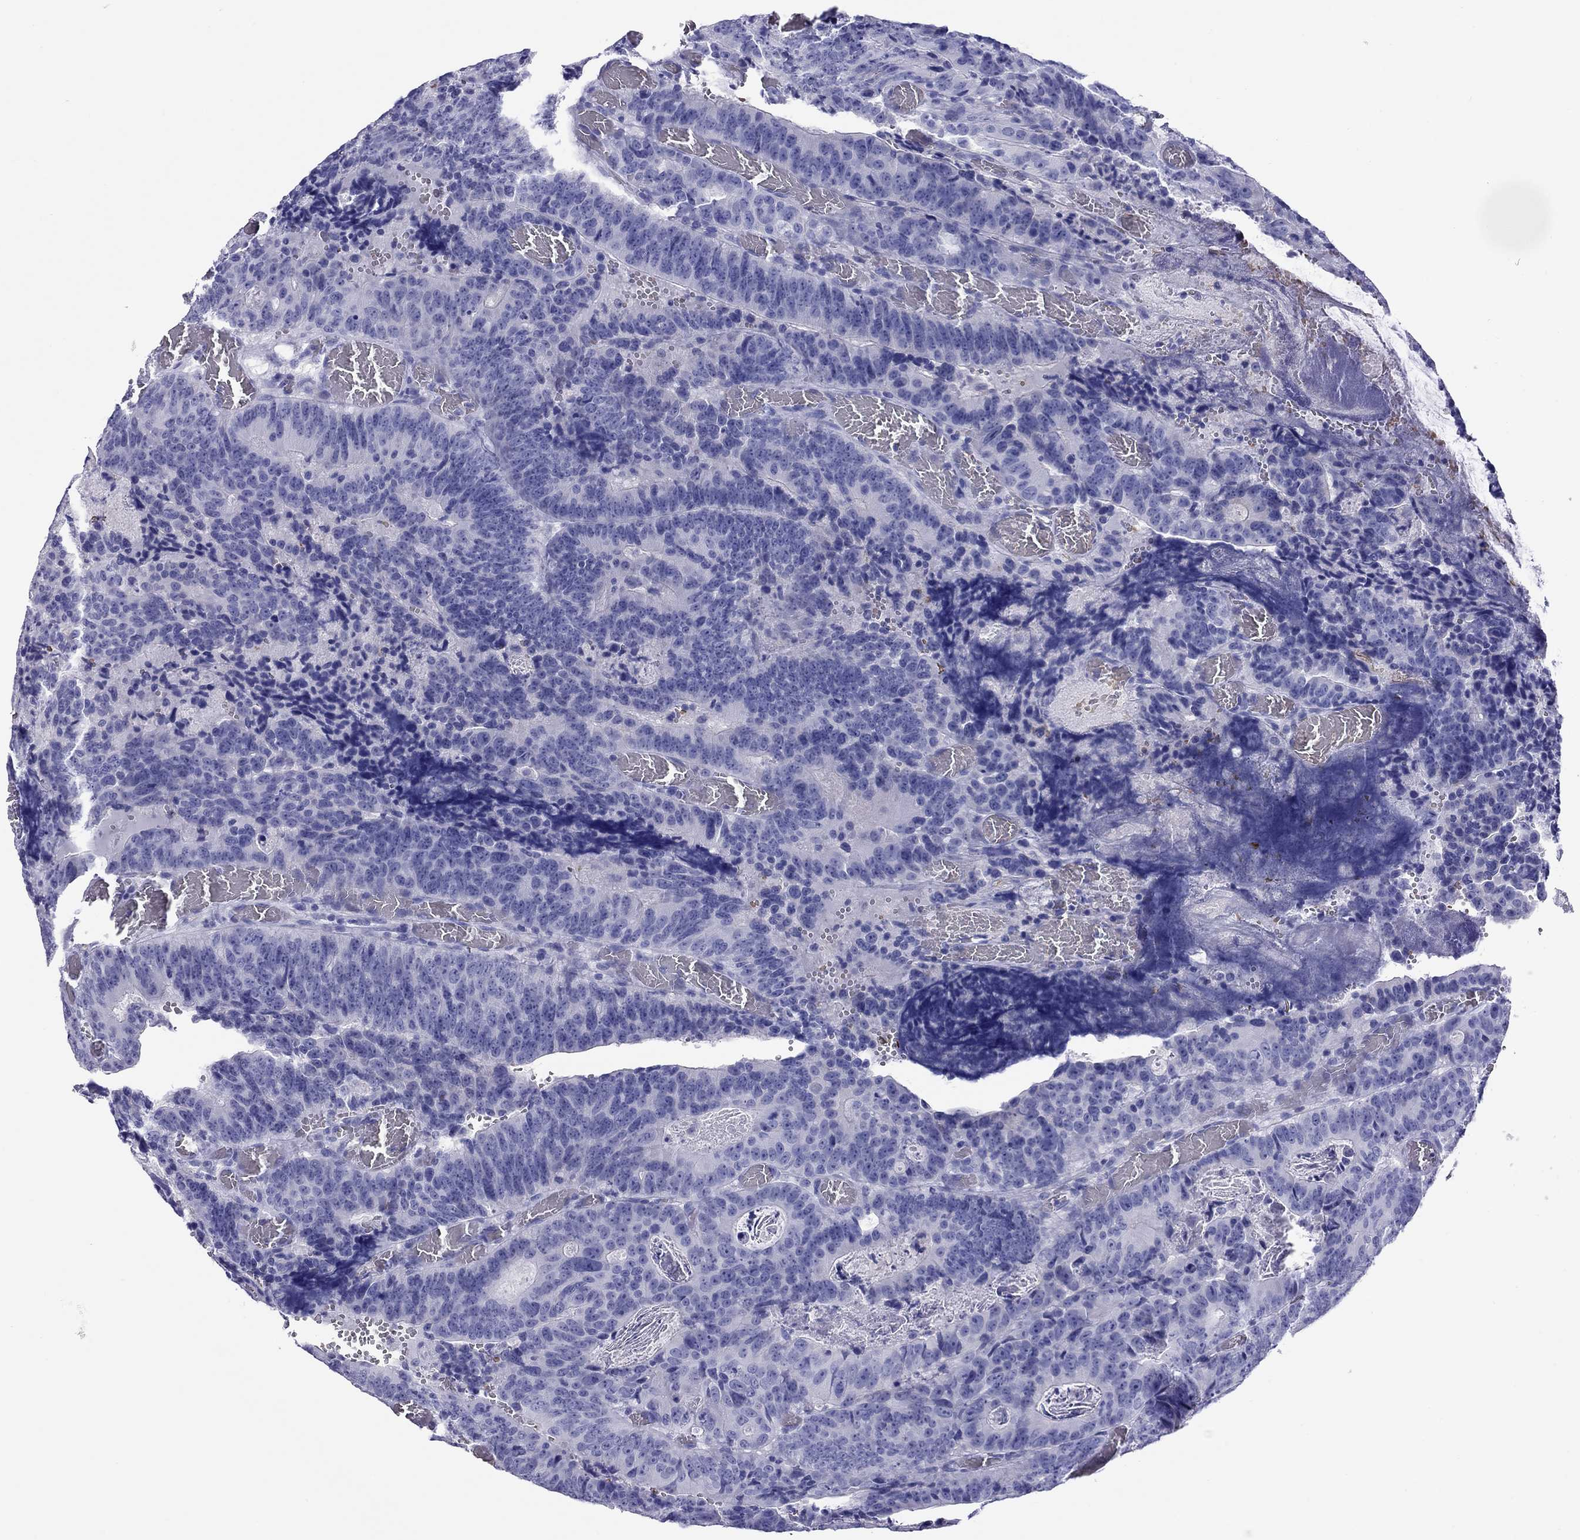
{"staining": {"intensity": "negative", "quantity": "none", "location": "none"}, "tissue": "colorectal cancer", "cell_type": "Tumor cells", "image_type": "cancer", "snomed": [{"axis": "morphology", "description": "Adenocarcinoma, NOS"}, {"axis": "topography", "description": "Colon"}], "caption": "Colorectal cancer was stained to show a protein in brown. There is no significant positivity in tumor cells.", "gene": "PTPRN", "patient": {"sex": "female", "age": 82}}